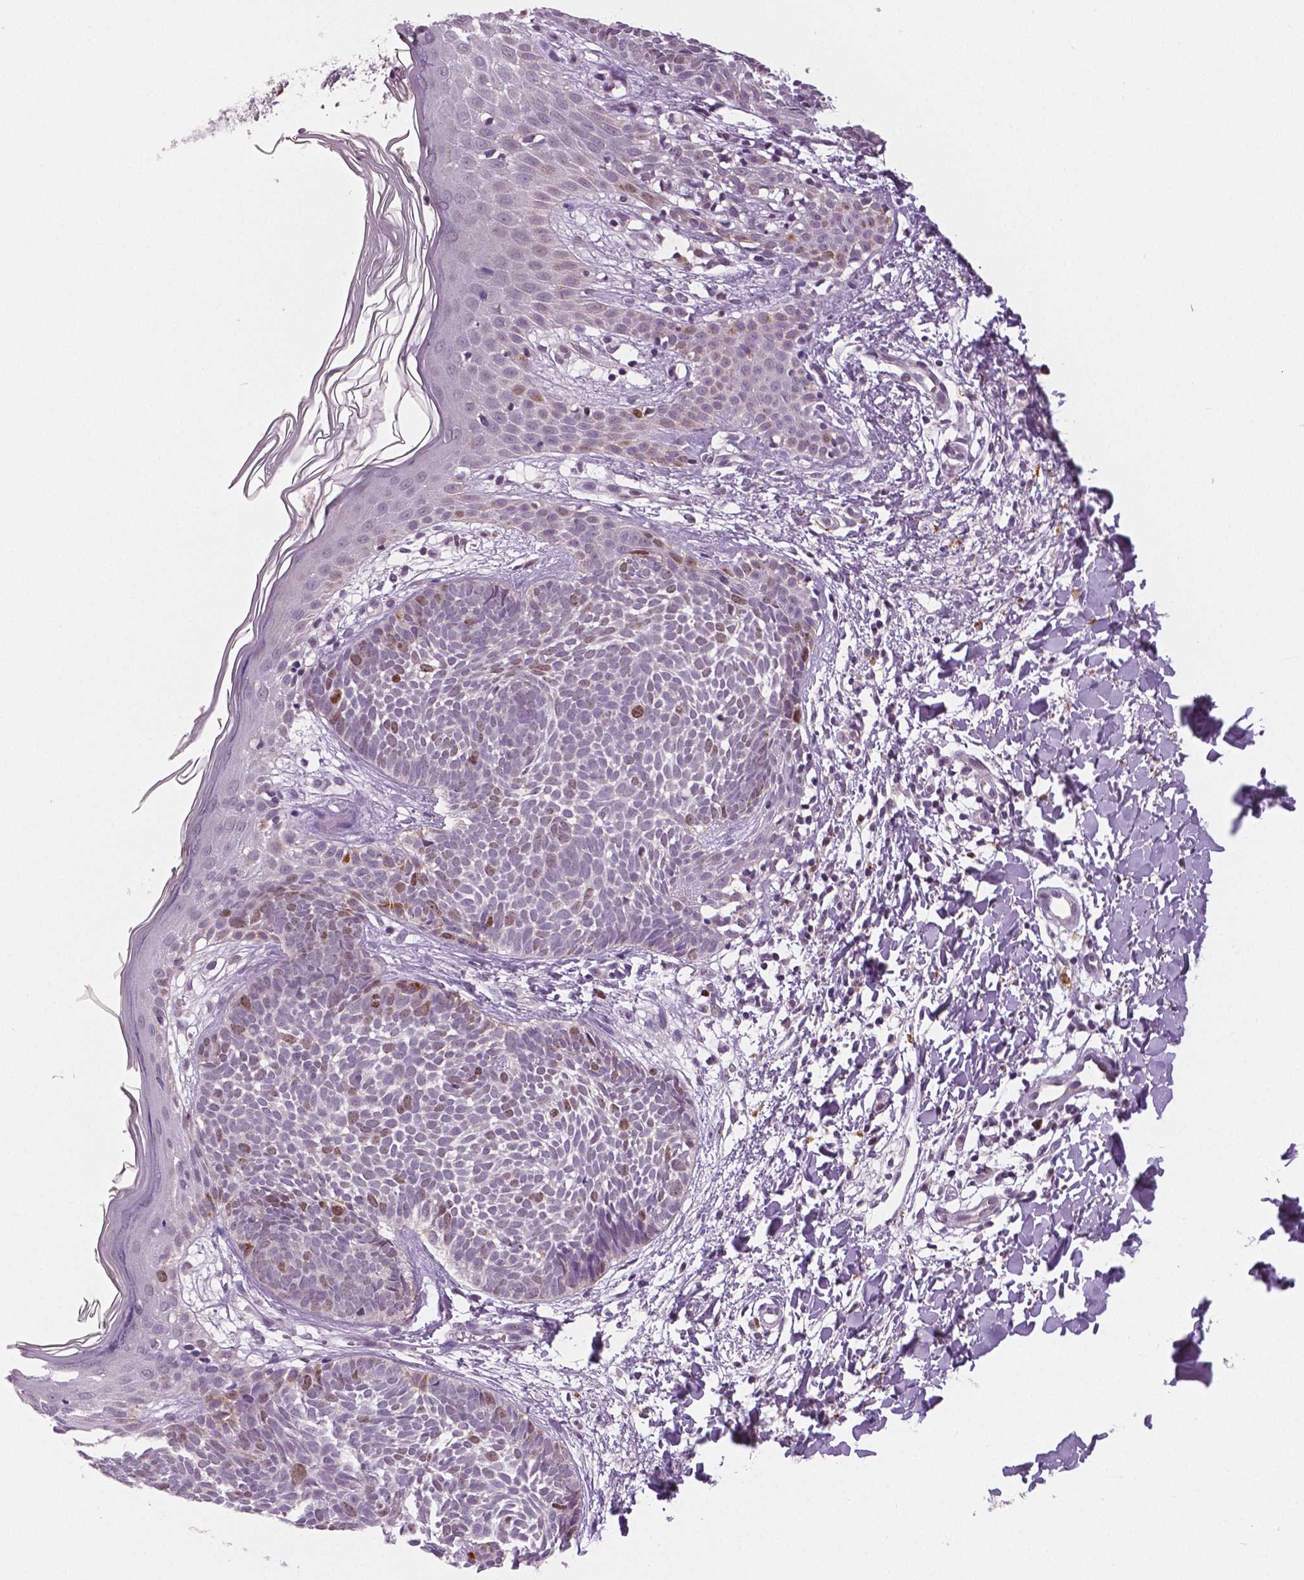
{"staining": {"intensity": "moderate", "quantity": "<25%", "location": "nuclear"}, "tissue": "skin cancer", "cell_type": "Tumor cells", "image_type": "cancer", "snomed": [{"axis": "morphology", "description": "Basal cell carcinoma"}, {"axis": "topography", "description": "Skin"}], "caption": "Skin cancer (basal cell carcinoma) was stained to show a protein in brown. There is low levels of moderate nuclear positivity in about <25% of tumor cells. Immunohistochemistry (ihc) stains the protein in brown and the nuclei are stained blue.", "gene": "MKI67", "patient": {"sex": "female", "age": 51}}